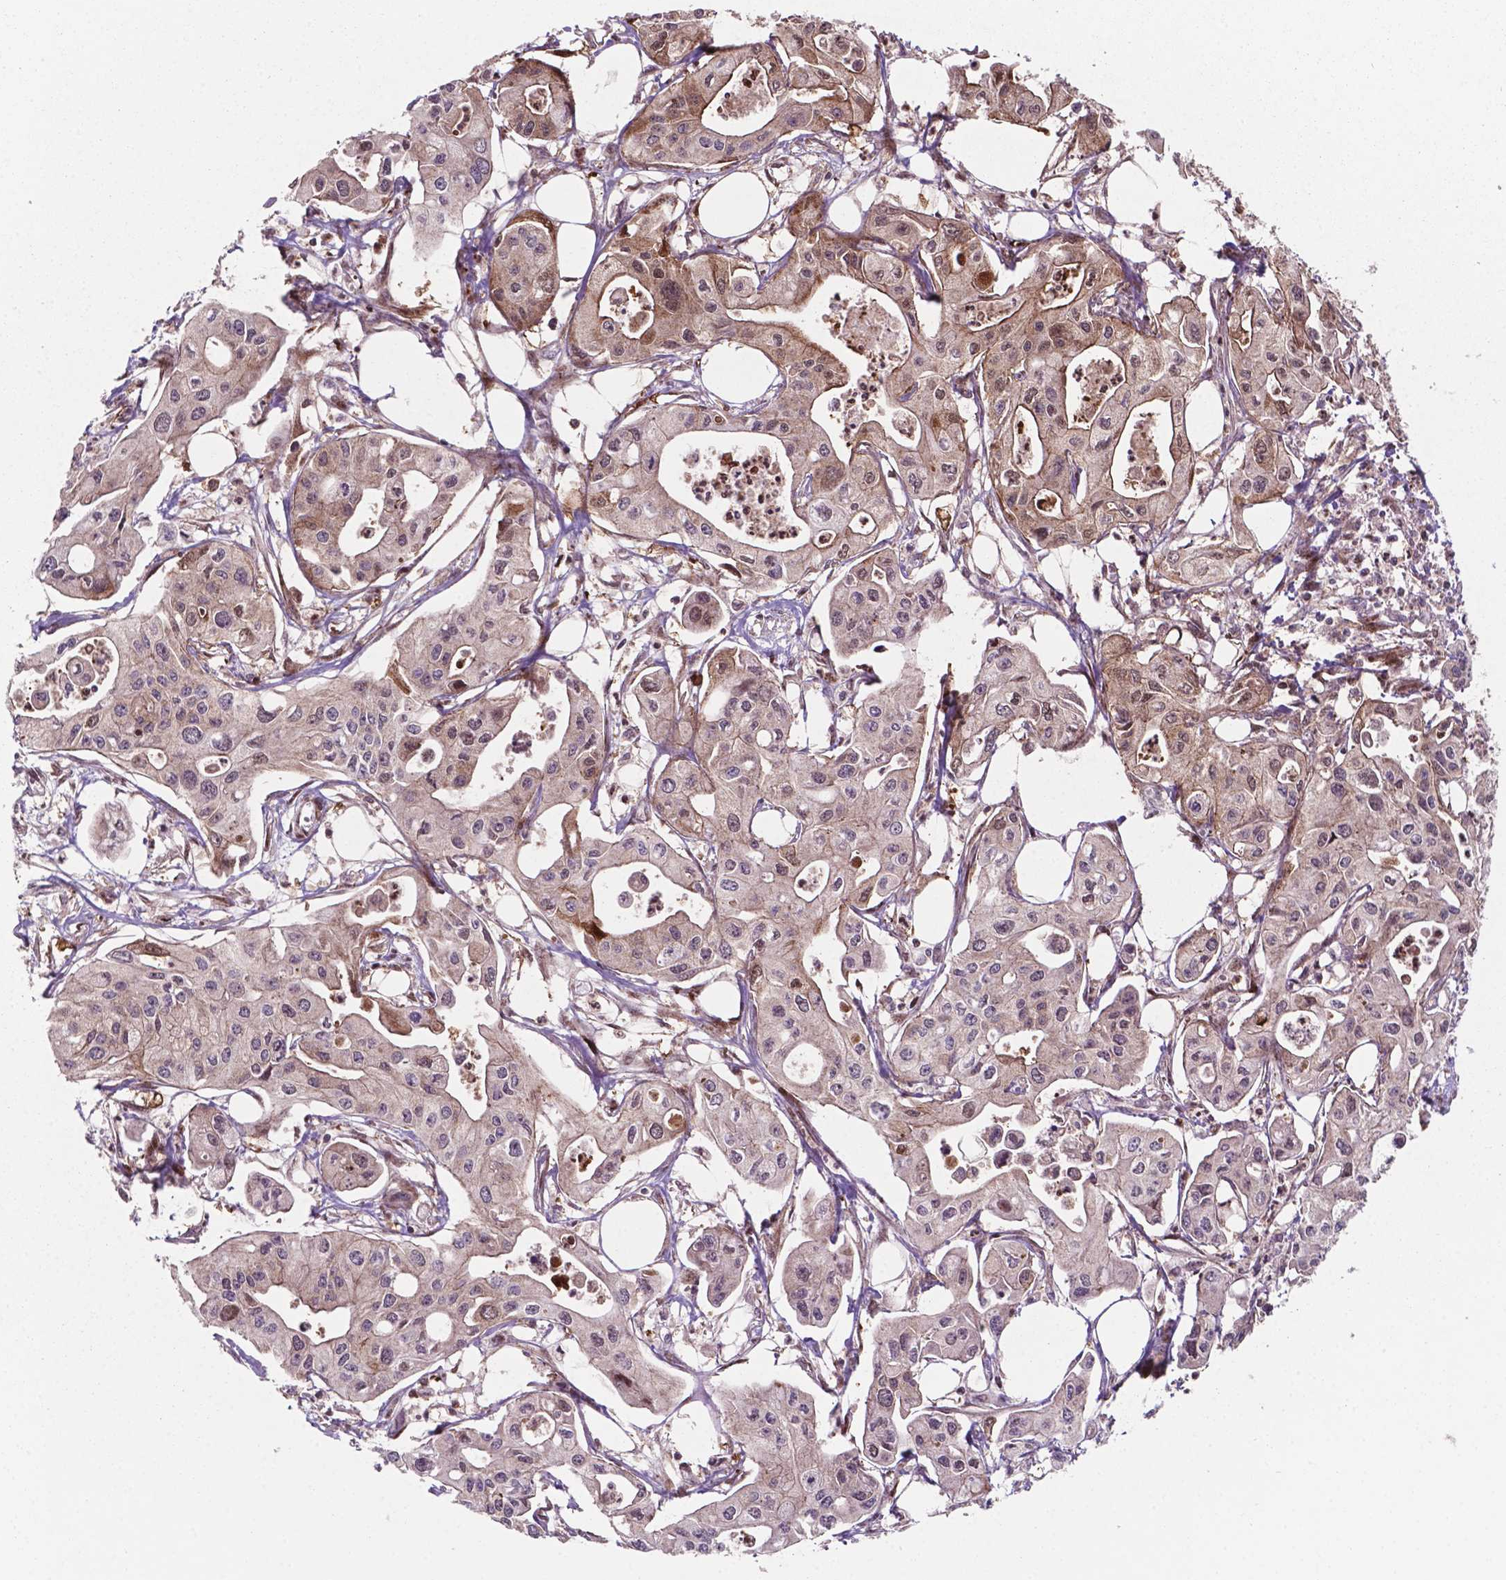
{"staining": {"intensity": "strong", "quantity": "25%-75%", "location": "cytoplasmic/membranous,nuclear"}, "tissue": "pancreatic cancer", "cell_type": "Tumor cells", "image_type": "cancer", "snomed": [{"axis": "morphology", "description": "Adenocarcinoma, NOS"}, {"axis": "topography", "description": "Pancreas"}], "caption": "The immunohistochemical stain highlights strong cytoplasmic/membranous and nuclear expression in tumor cells of pancreatic adenocarcinoma tissue.", "gene": "LDHA", "patient": {"sex": "male", "age": 70}}